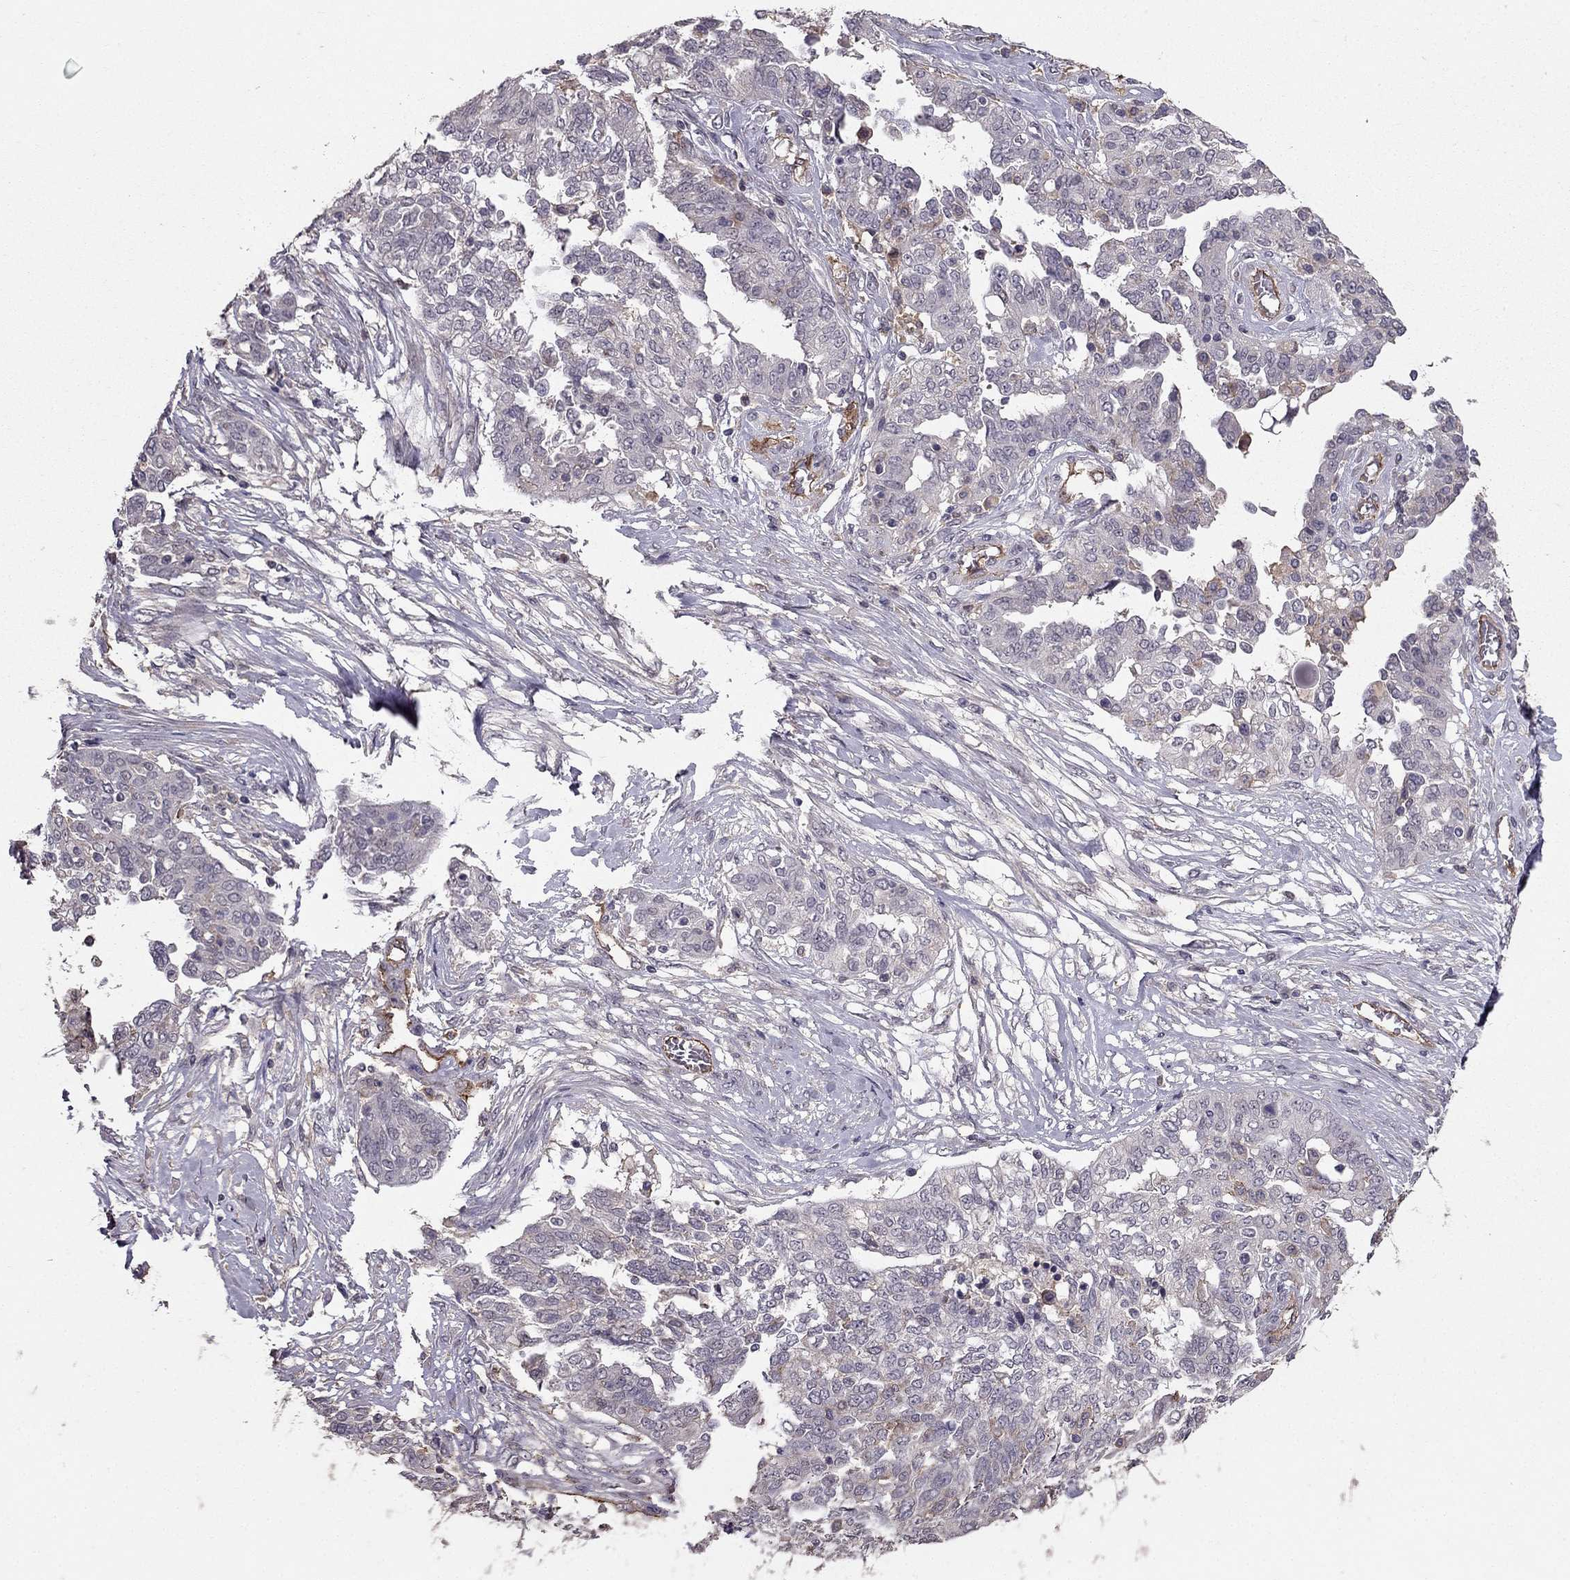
{"staining": {"intensity": "negative", "quantity": "none", "location": "none"}, "tissue": "ovarian cancer", "cell_type": "Tumor cells", "image_type": "cancer", "snomed": [{"axis": "morphology", "description": "Cystadenocarcinoma, serous, NOS"}, {"axis": "topography", "description": "Ovary"}], "caption": "There is no significant expression in tumor cells of ovarian cancer.", "gene": "RASIP1", "patient": {"sex": "female", "age": 67}}